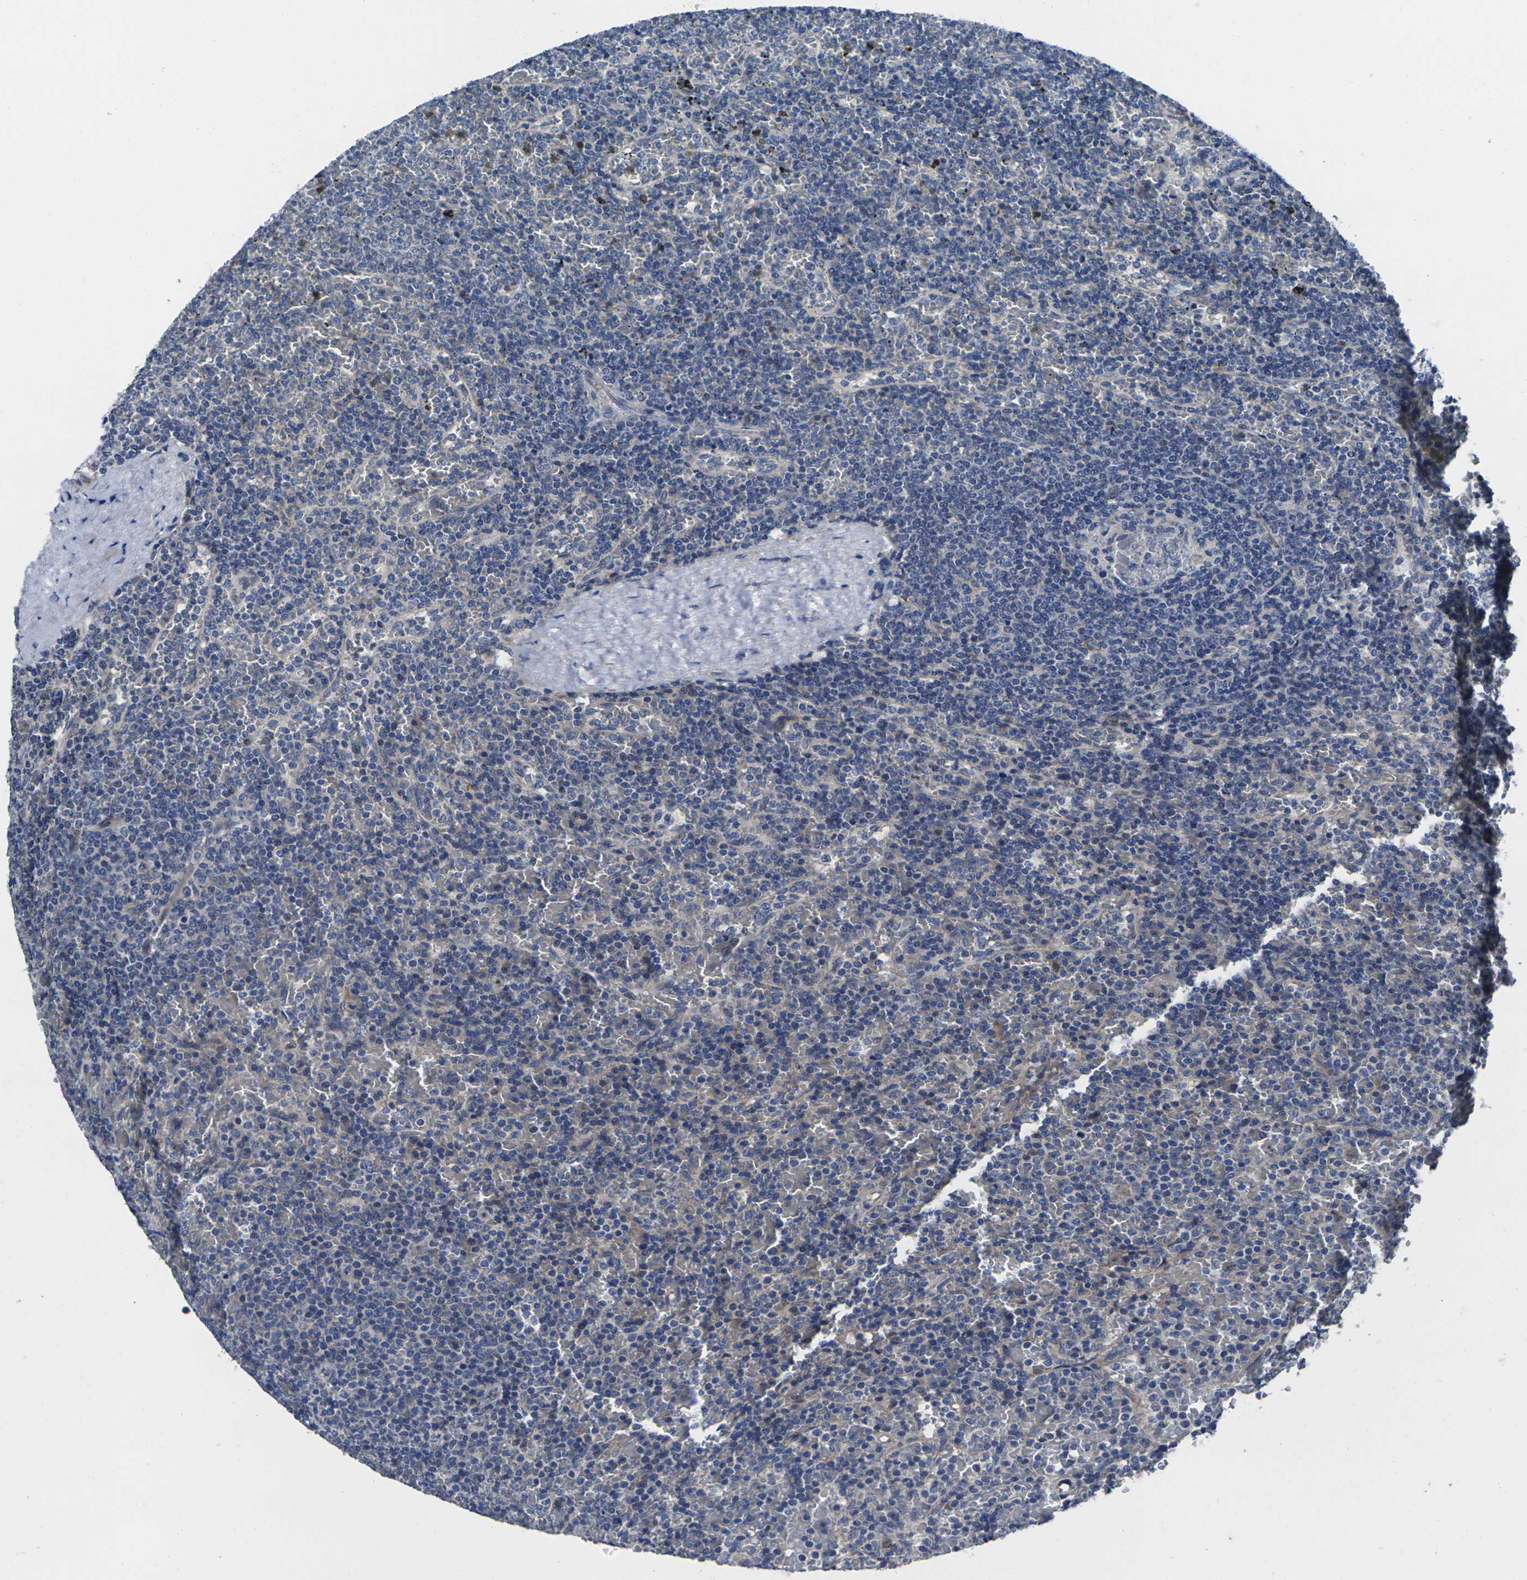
{"staining": {"intensity": "negative", "quantity": "none", "location": "none"}, "tissue": "lymphoma", "cell_type": "Tumor cells", "image_type": "cancer", "snomed": [{"axis": "morphology", "description": "Malignant lymphoma, non-Hodgkin's type, Low grade"}, {"axis": "topography", "description": "Spleen"}], "caption": "Immunohistochemistry image of low-grade malignant lymphoma, non-Hodgkin's type stained for a protein (brown), which exhibits no positivity in tumor cells.", "gene": "CYP2C8", "patient": {"sex": "female", "age": 77}}